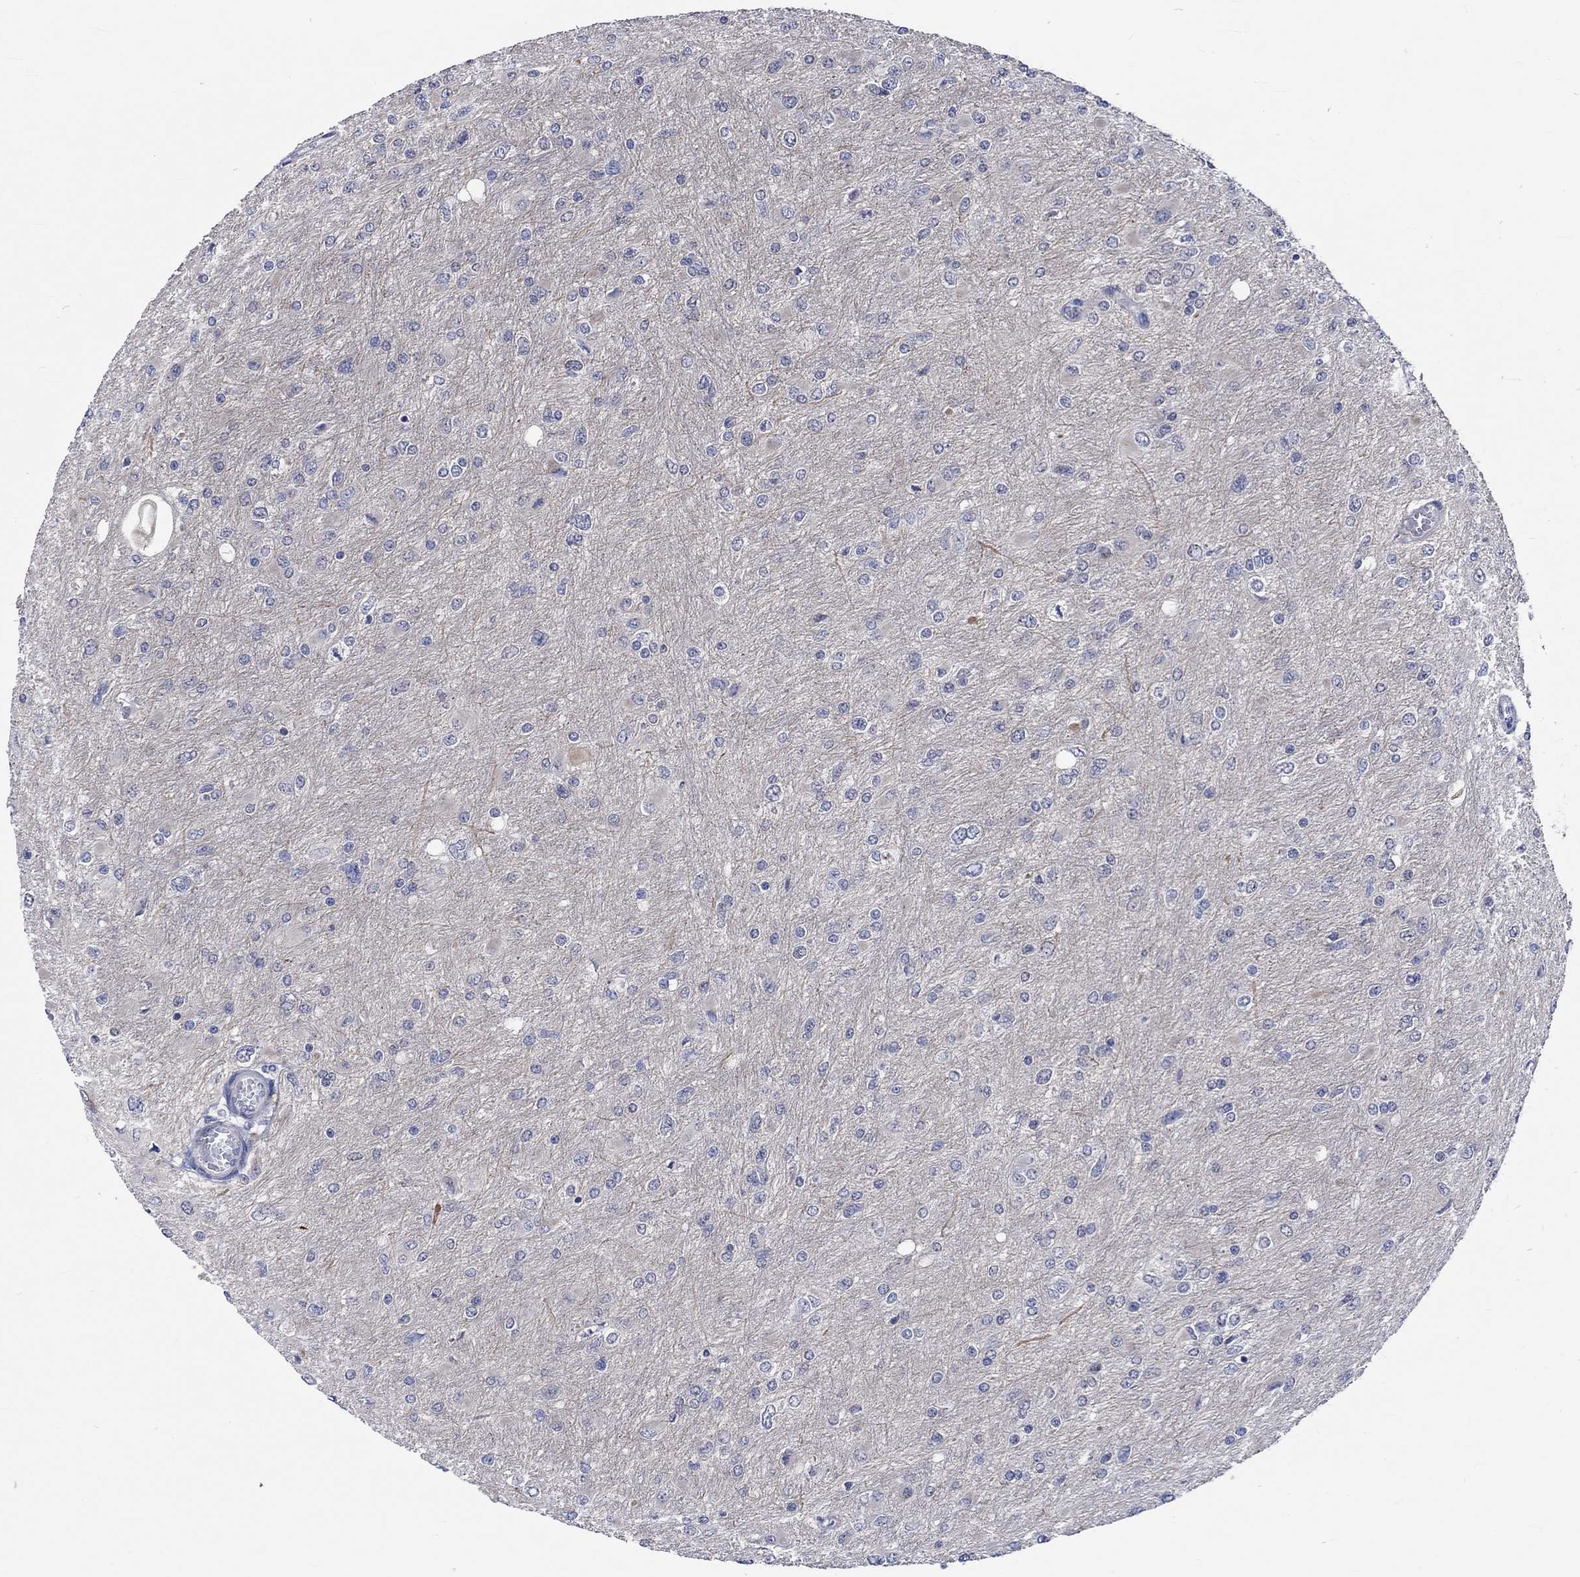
{"staining": {"intensity": "weak", "quantity": "25%-75%", "location": "cytoplasmic/membranous"}, "tissue": "glioma", "cell_type": "Tumor cells", "image_type": "cancer", "snomed": [{"axis": "morphology", "description": "Glioma, malignant, High grade"}, {"axis": "topography", "description": "Cerebral cortex"}], "caption": "DAB immunohistochemical staining of human high-grade glioma (malignant) displays weak cytoplasmic/membranous protein expression in approximately 25%-75% of tumor cells. (Stains: DAB (3,3'-diaminobenzidine) in brown, nuclei in blue, Microscopy: brightfield microscopy at high magnification).", "gene": "E2F8", "patient": {"sex": "female", "age": 36}}